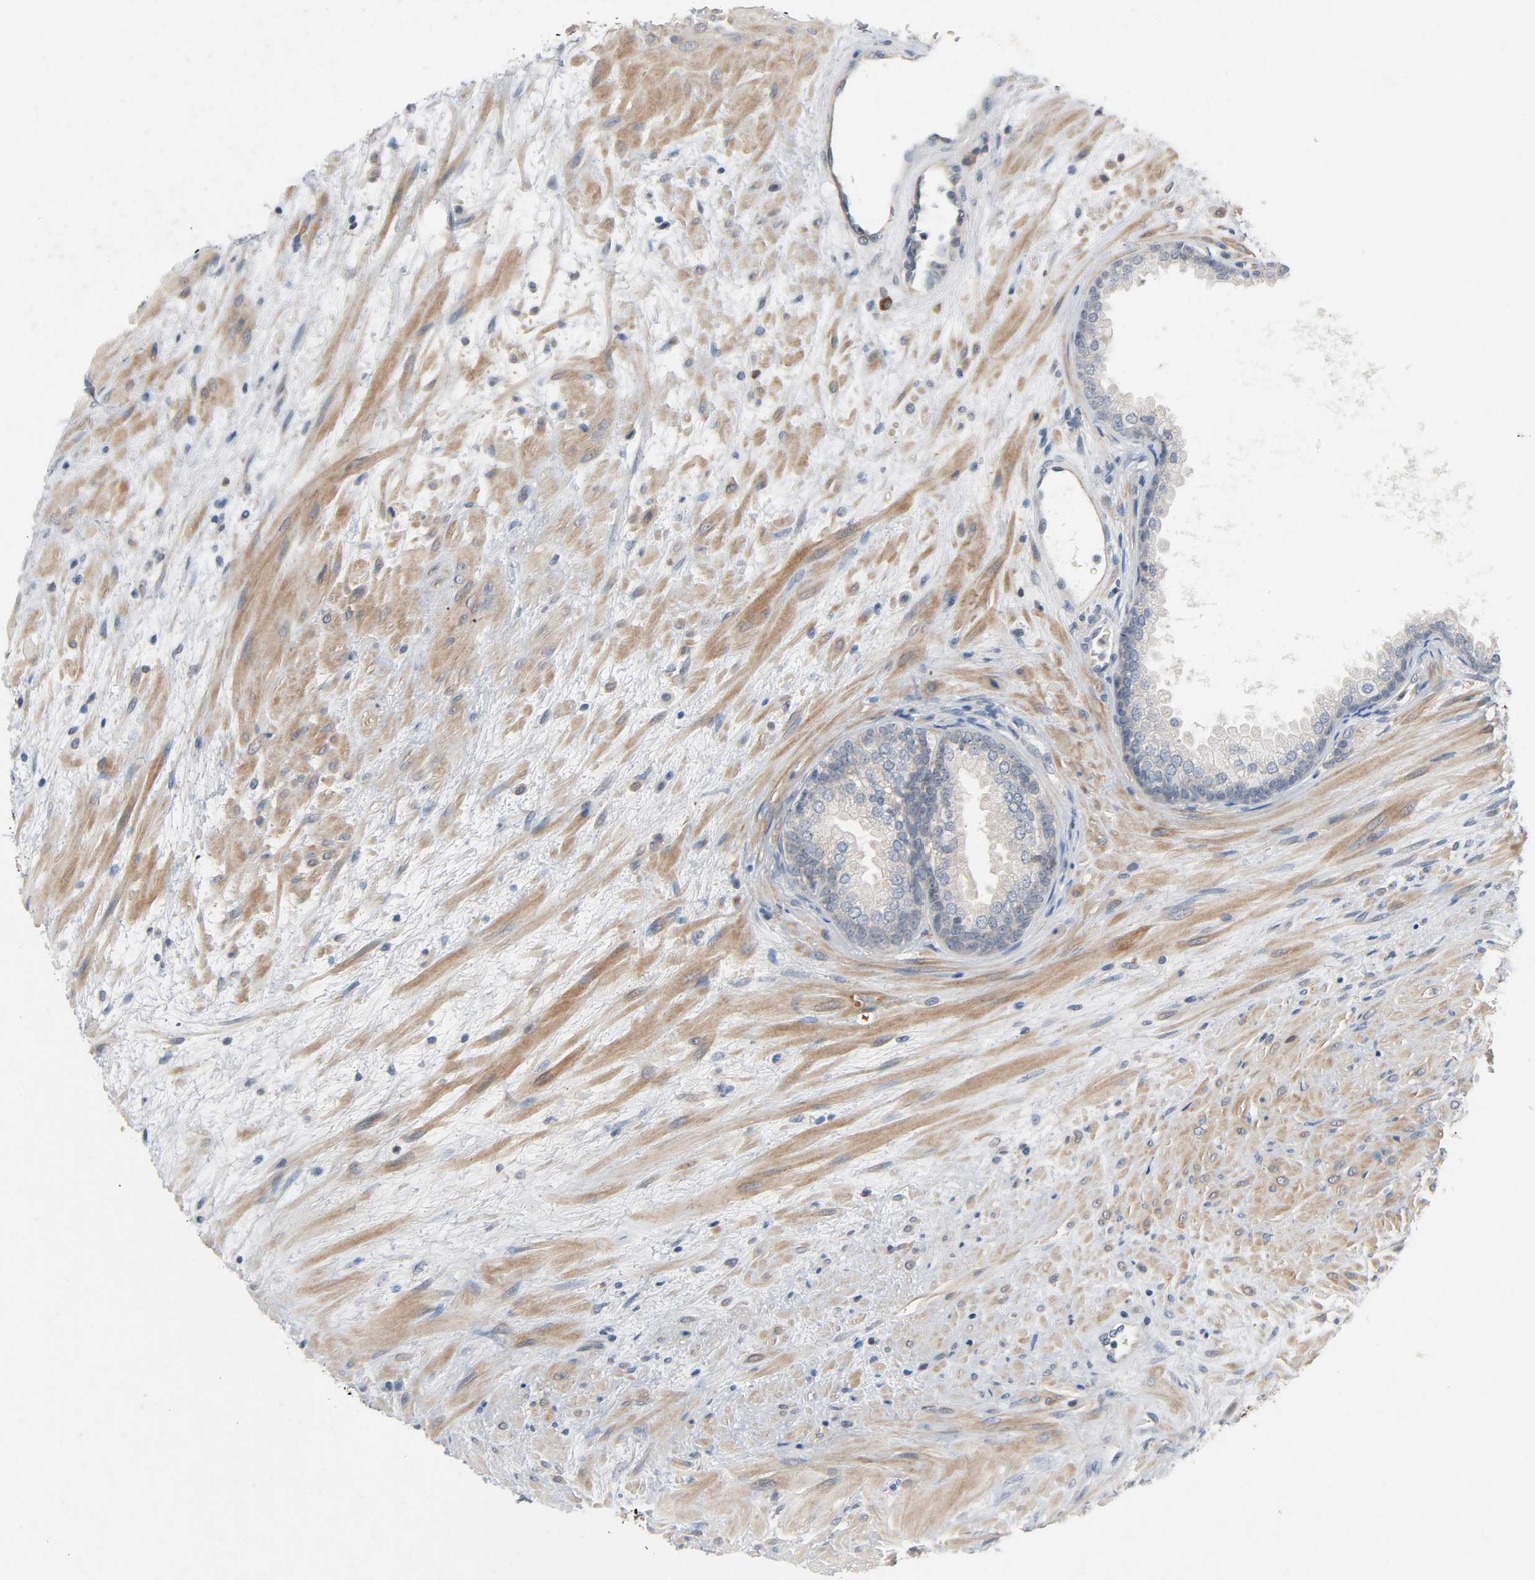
{"staining": {"intensity": "weak", "quantity": "25%-75%", "location": "cytoplasmic/membranous"}, "tissue": "prostate", "cell_type": "Glandular cells", "image_type": "normal", "snomed": [{"axis": "morphology", "description": "Normal tissue, NOS"}, {"axis": "topography", "description": "Prostate"}], "caption": "Immunohistochemistry (IHC) staining of benign prostate, which exhibits low levels of weak cytoplasmic/membranous staining in about 25%-75% of glandular cells indicating weak cytoplasmic/membranous protein staining. The staining was performed using DAB (brown) for protein detection and nuclei were counterstained in hematoxylin (blue).", "gene": "CD4", "patient": {"sex": "male", "age": 76}}